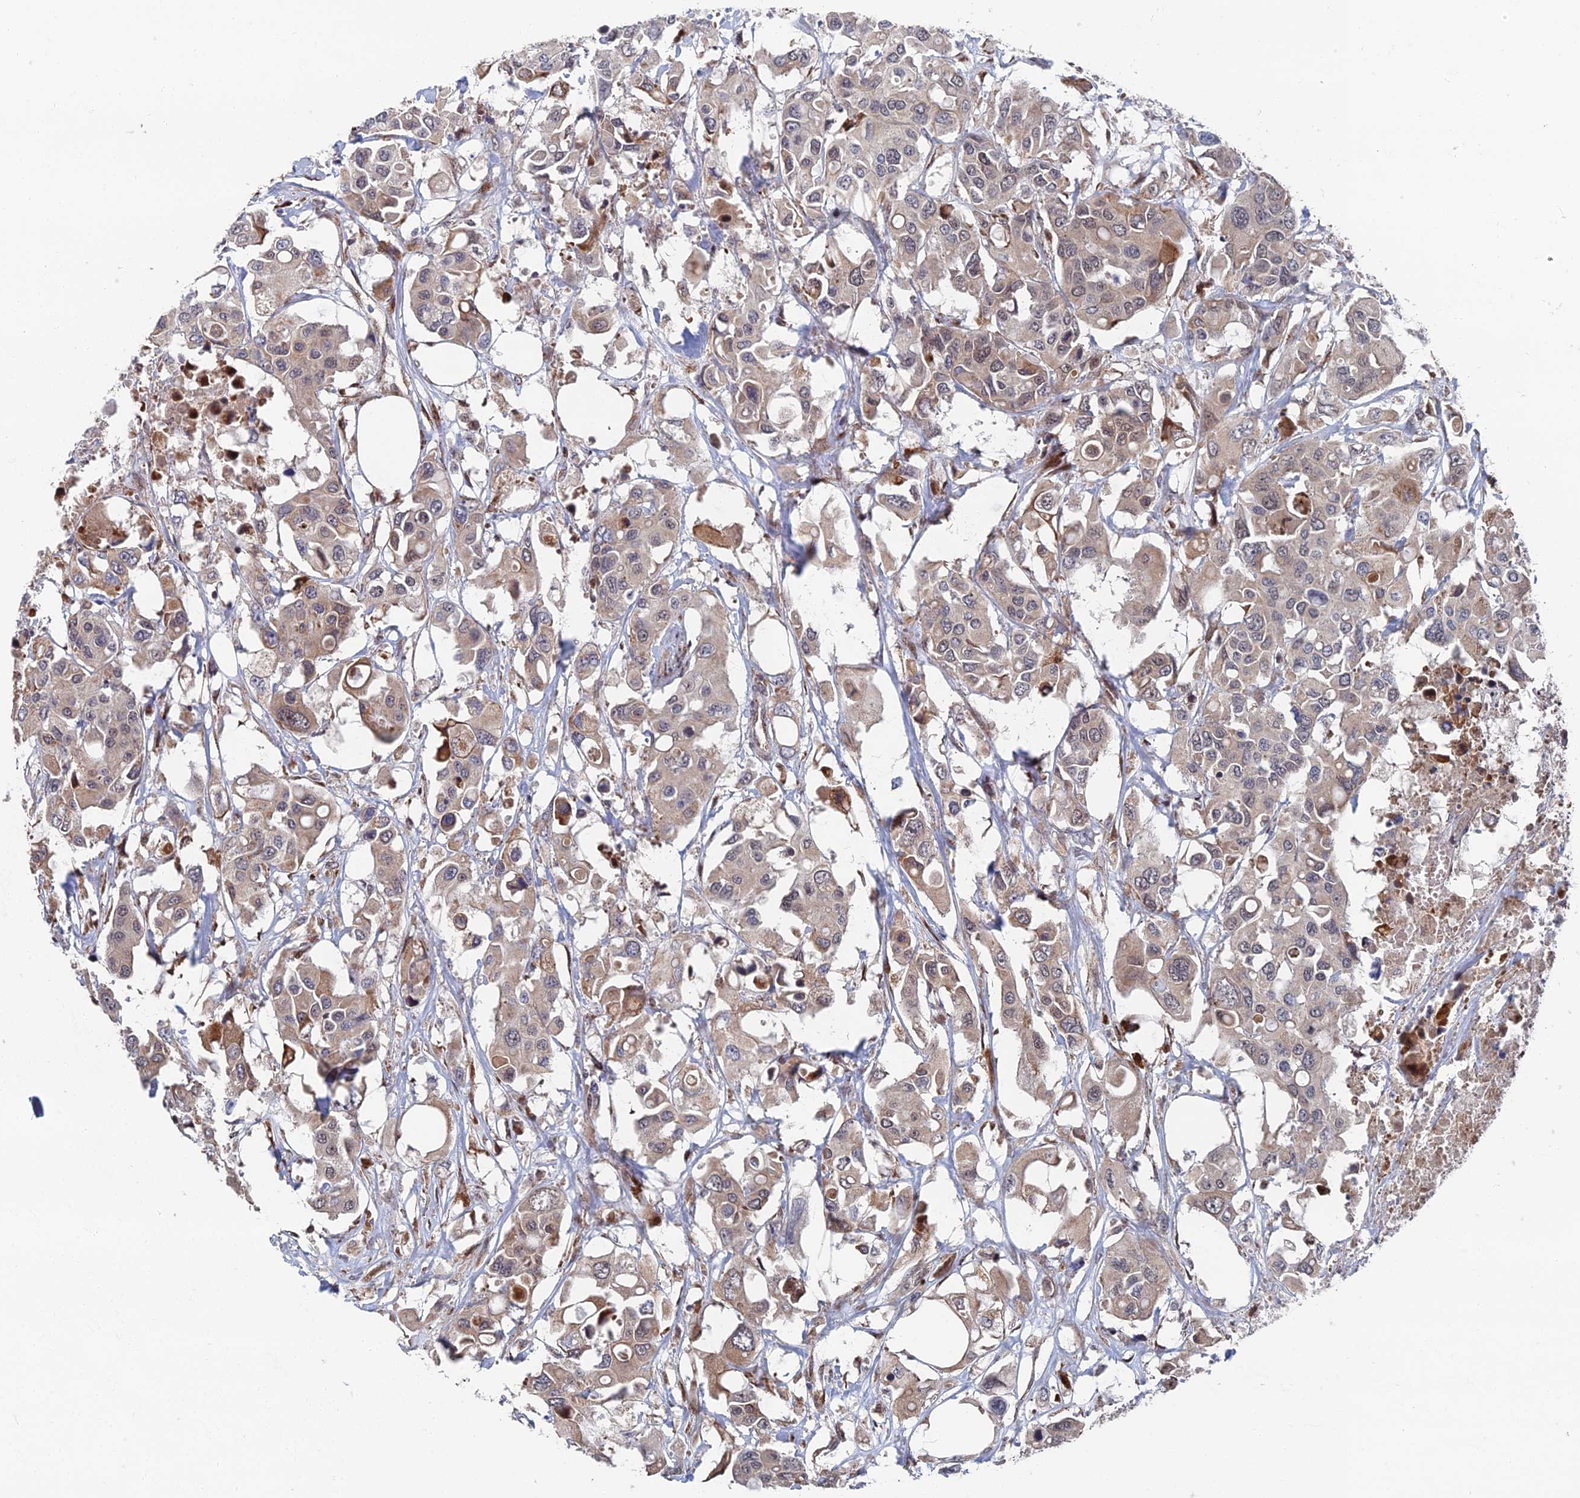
{"staining": {"intensity": "weak", "quantity": ">75%", "location": "cytoplasmic/membranous"}, "tissue": "colorectal cancer", "cell_type": "Tumor cells", "image_type": "cancer", "snomed": [{"axis": "morphology", "description": "Adenocarcinoma, NOS"}, {"axis": "topography", "description": "Colon"}], "caption": "Colorectal adenocarcinoma was stained to show a protein in brown. There is low levels of weak cytoplasmic/membranous positivity in about >75% of tumor cells. Immunohistochemistry (ihc) stains the protein in brown and the nuclei are stained blue.", "gene": "GTF2IRD1", "patient": {"sex": "male", "age": 77}}